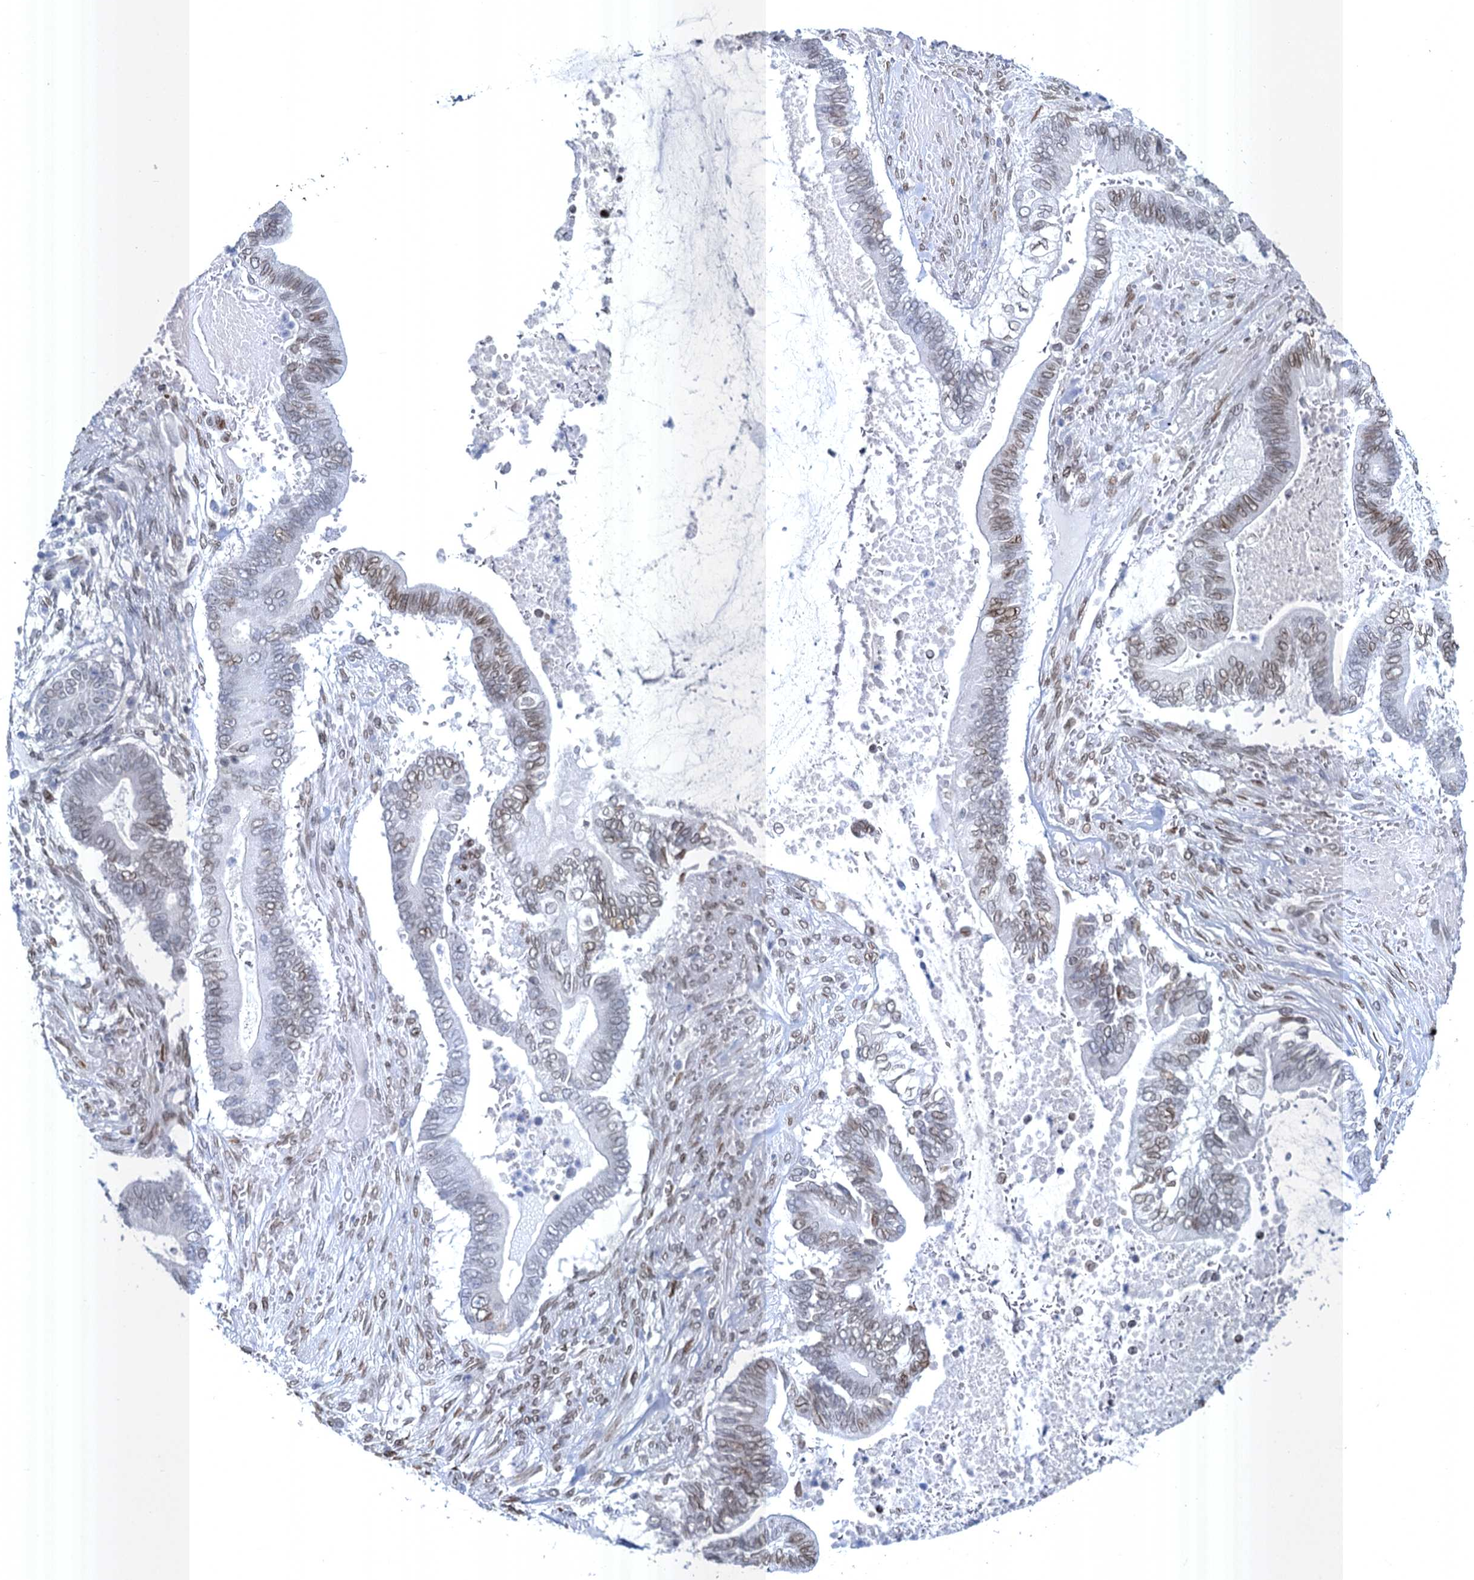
{"staining": {"intensity": "moderate", "quantity": ">75%", "location": "cytoplasmic/membranous,nuclear"}, "tissue": "pancreatic cancer", "cell_type": "Tumor cells", "image_type": "cancer", "snomed": [{"axis": "morphology", "description": "Adenocarcinoma, NOS"}, {"axis": "topography", "description": "Pancreas"}], "caption": "Approximately >75% of tumor cells in human pancreatic adenocarcinoma reveal moderate cytoplasmic/membranous and nuclear protein expression as visualized by brown immunohistochemical staining.", "gene": "PRSS35", "patient": {"sex": "male", "age": 68}}